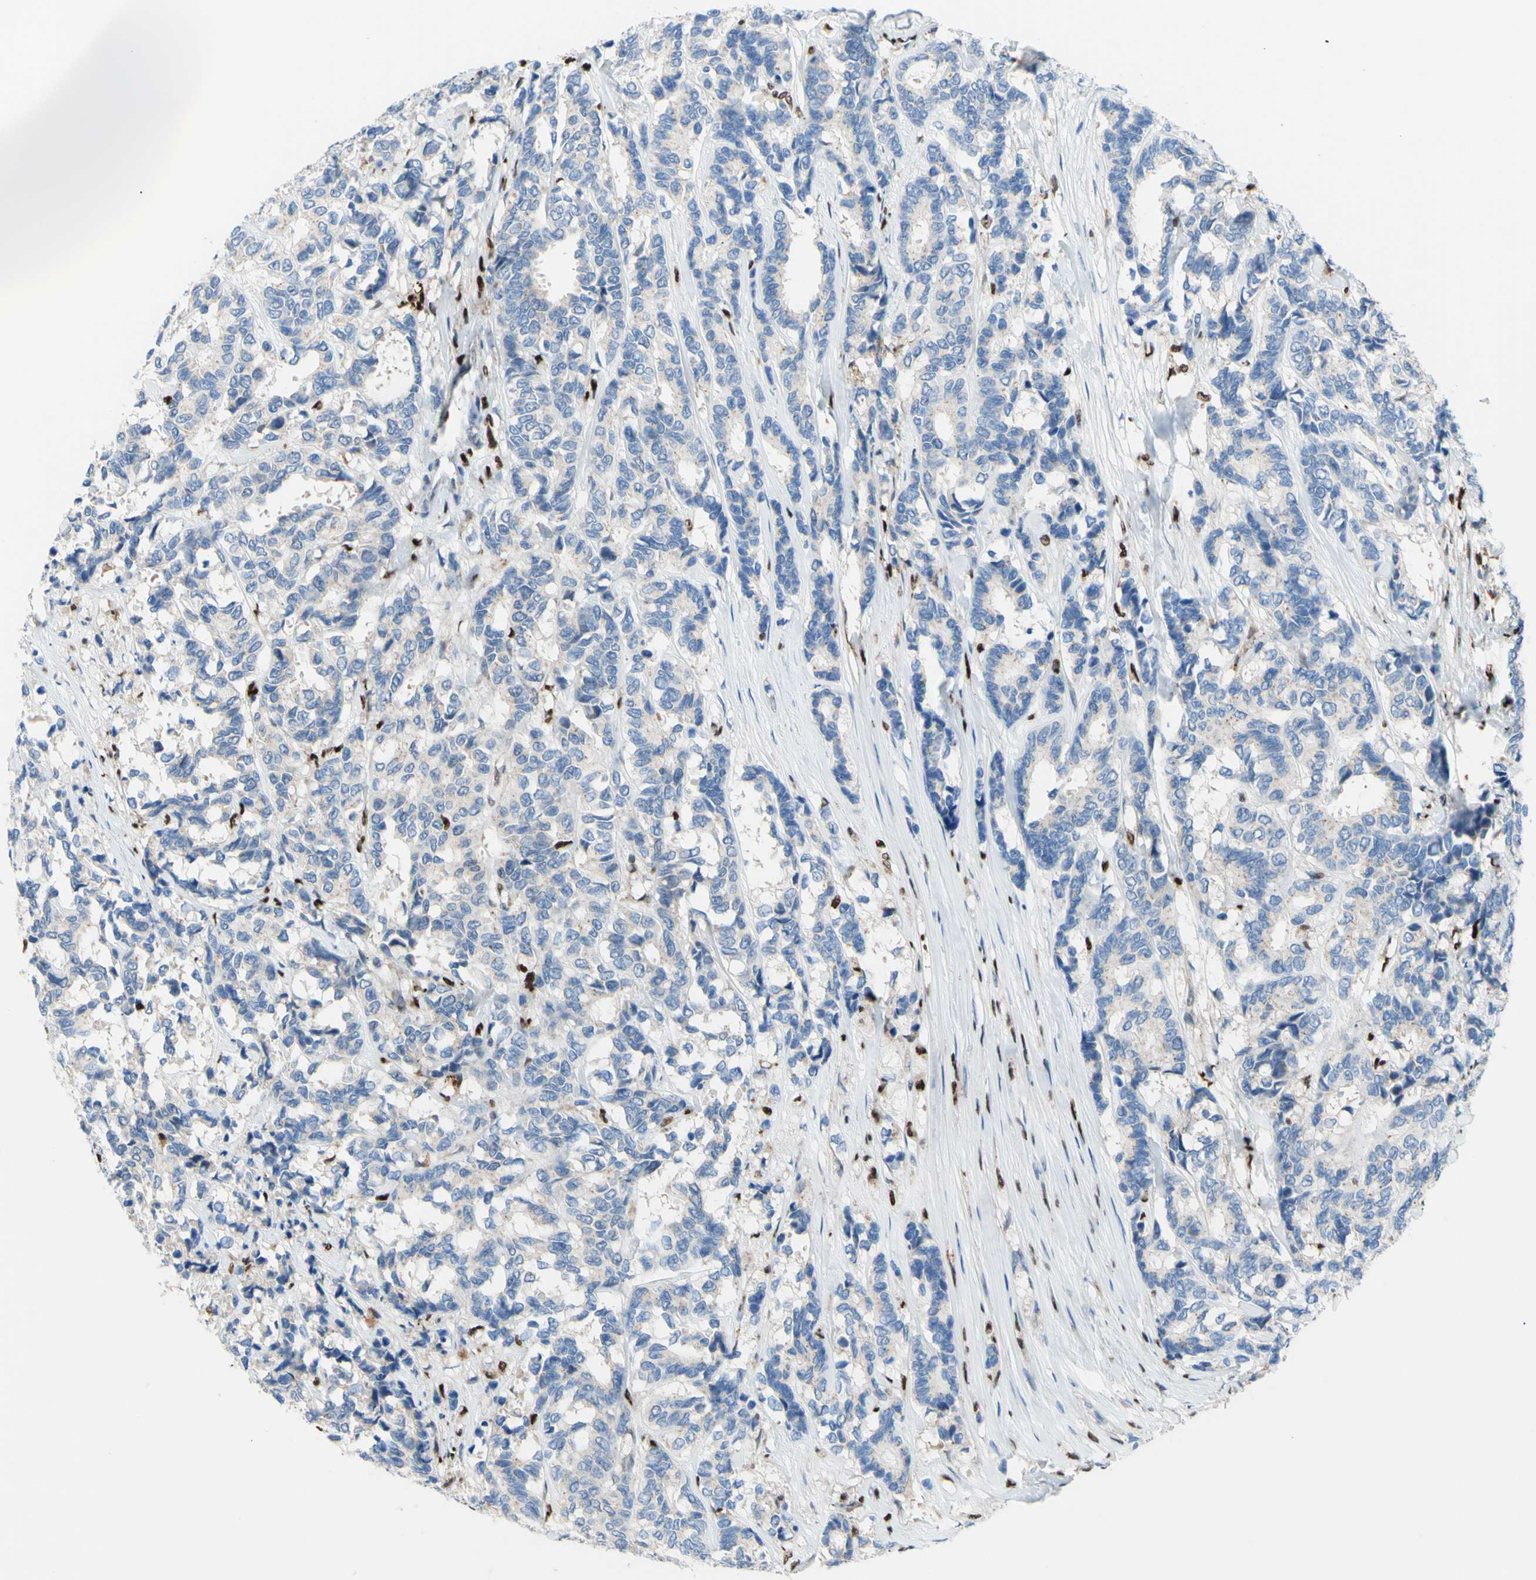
{"staining": {"intensity": "negative", "quantity": "none", "location": "none"}, "tissue": "breast cancer", "cell_type": "Tumor cells", "image_type": "cancer", "snomed": [{"axis": "morphology", "description": "Duct carcinoma"}, {"axis": "topography", "description": "Breast"}], "caption": "Immunohistochemical staining of human breast cancer (intraductal carcinoma) displays no significant expression in tumor cells.", "gene": "EED", "patient": {"sex": "female", "age": 87}}